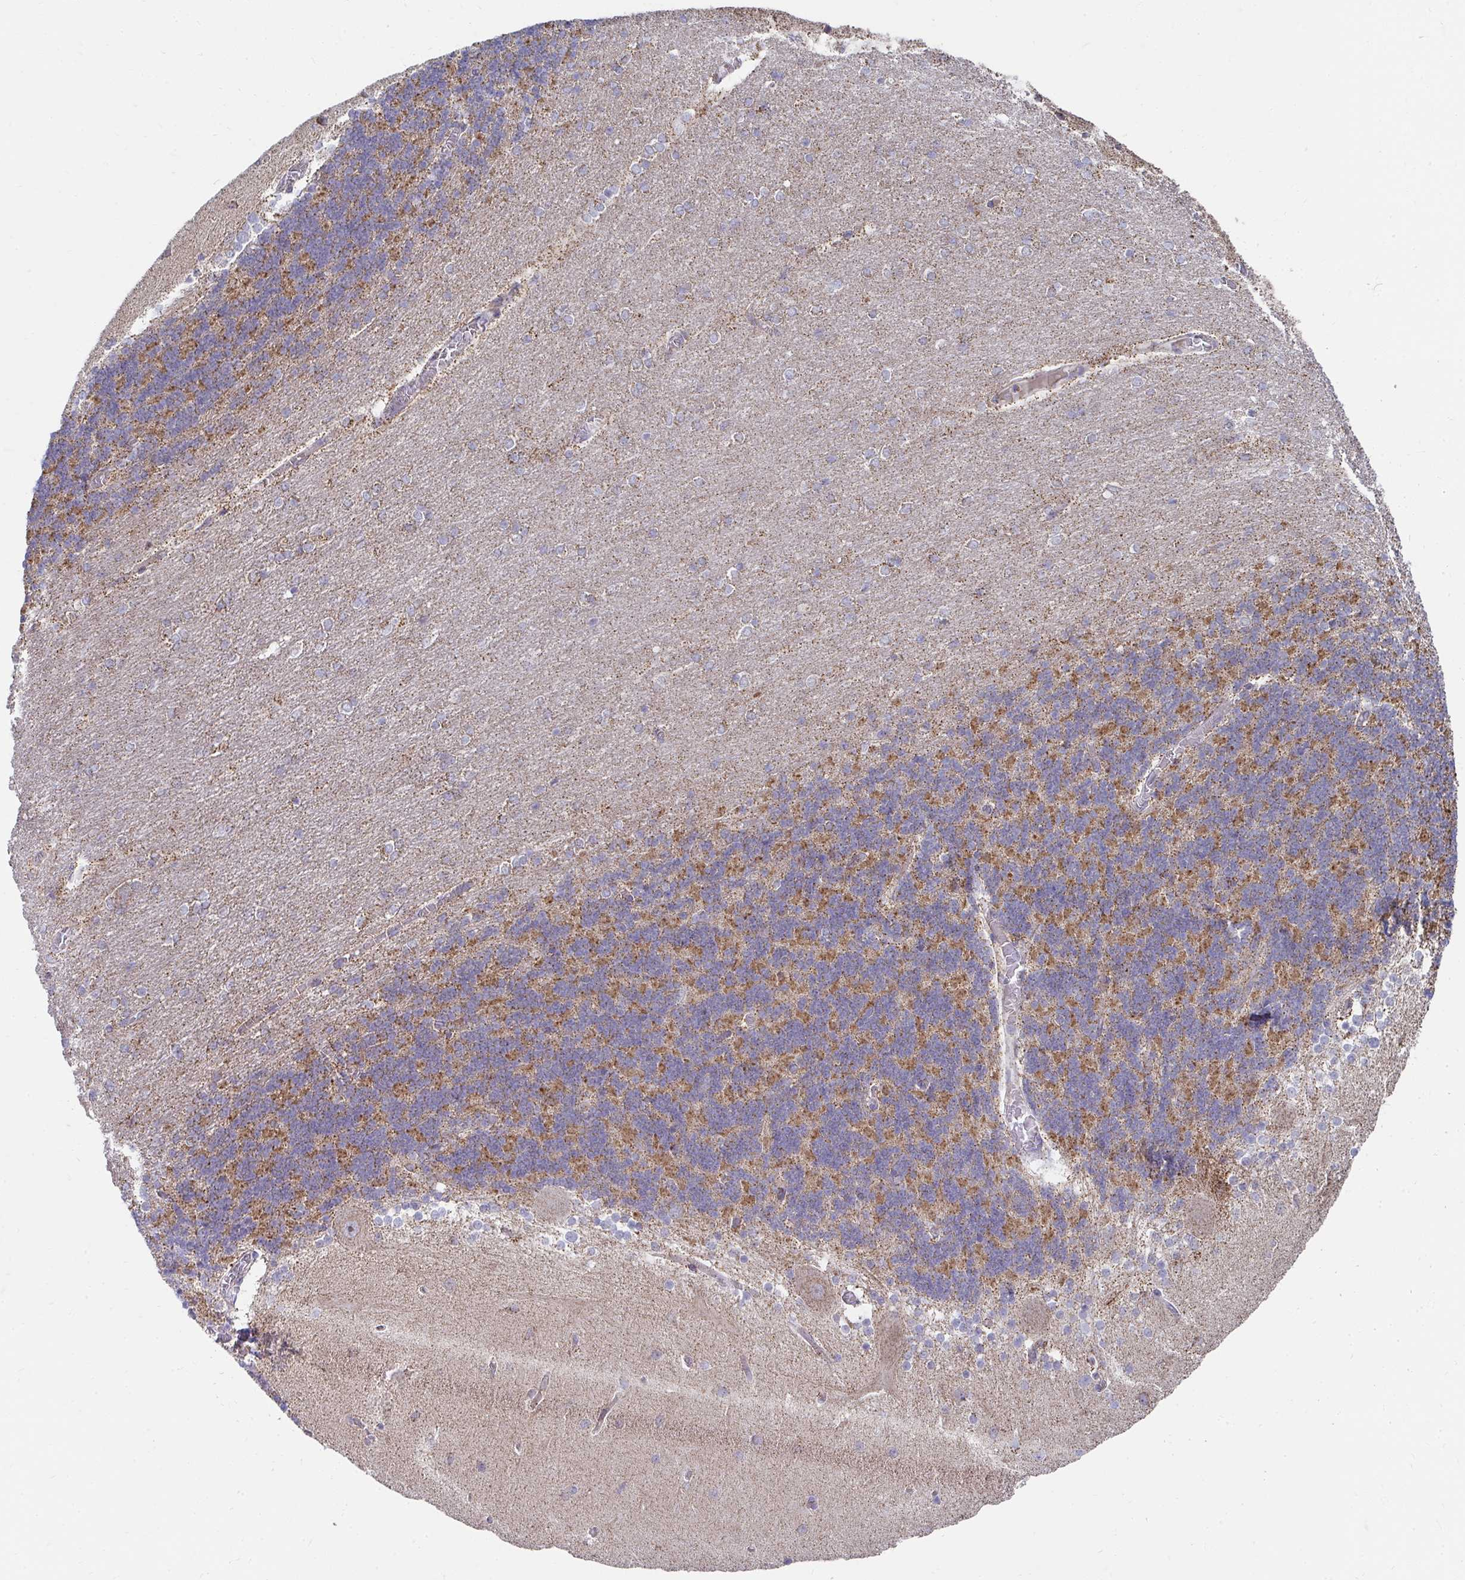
{"staining": {"intensity": "moderate", "quantity": "25%-75%", "location": "cytoplasmic/membranous"}, "tissue": "cerebellum", "cell_type": "Cells in granular layer", "image_type": "normal", "snomed": [{"axis": "morphology", "description": "Normal tissue, NOS"}, {"axis": "topography", "description": "Cerebellum"}], "caption": "Protein staining reveals moderate cytoplasmic/membranous expression in about 25%-75% of cells in granular layer in benign cerebellum.", "gene": "PRRG3", "patient": {"sex": "female", "age": 54}}